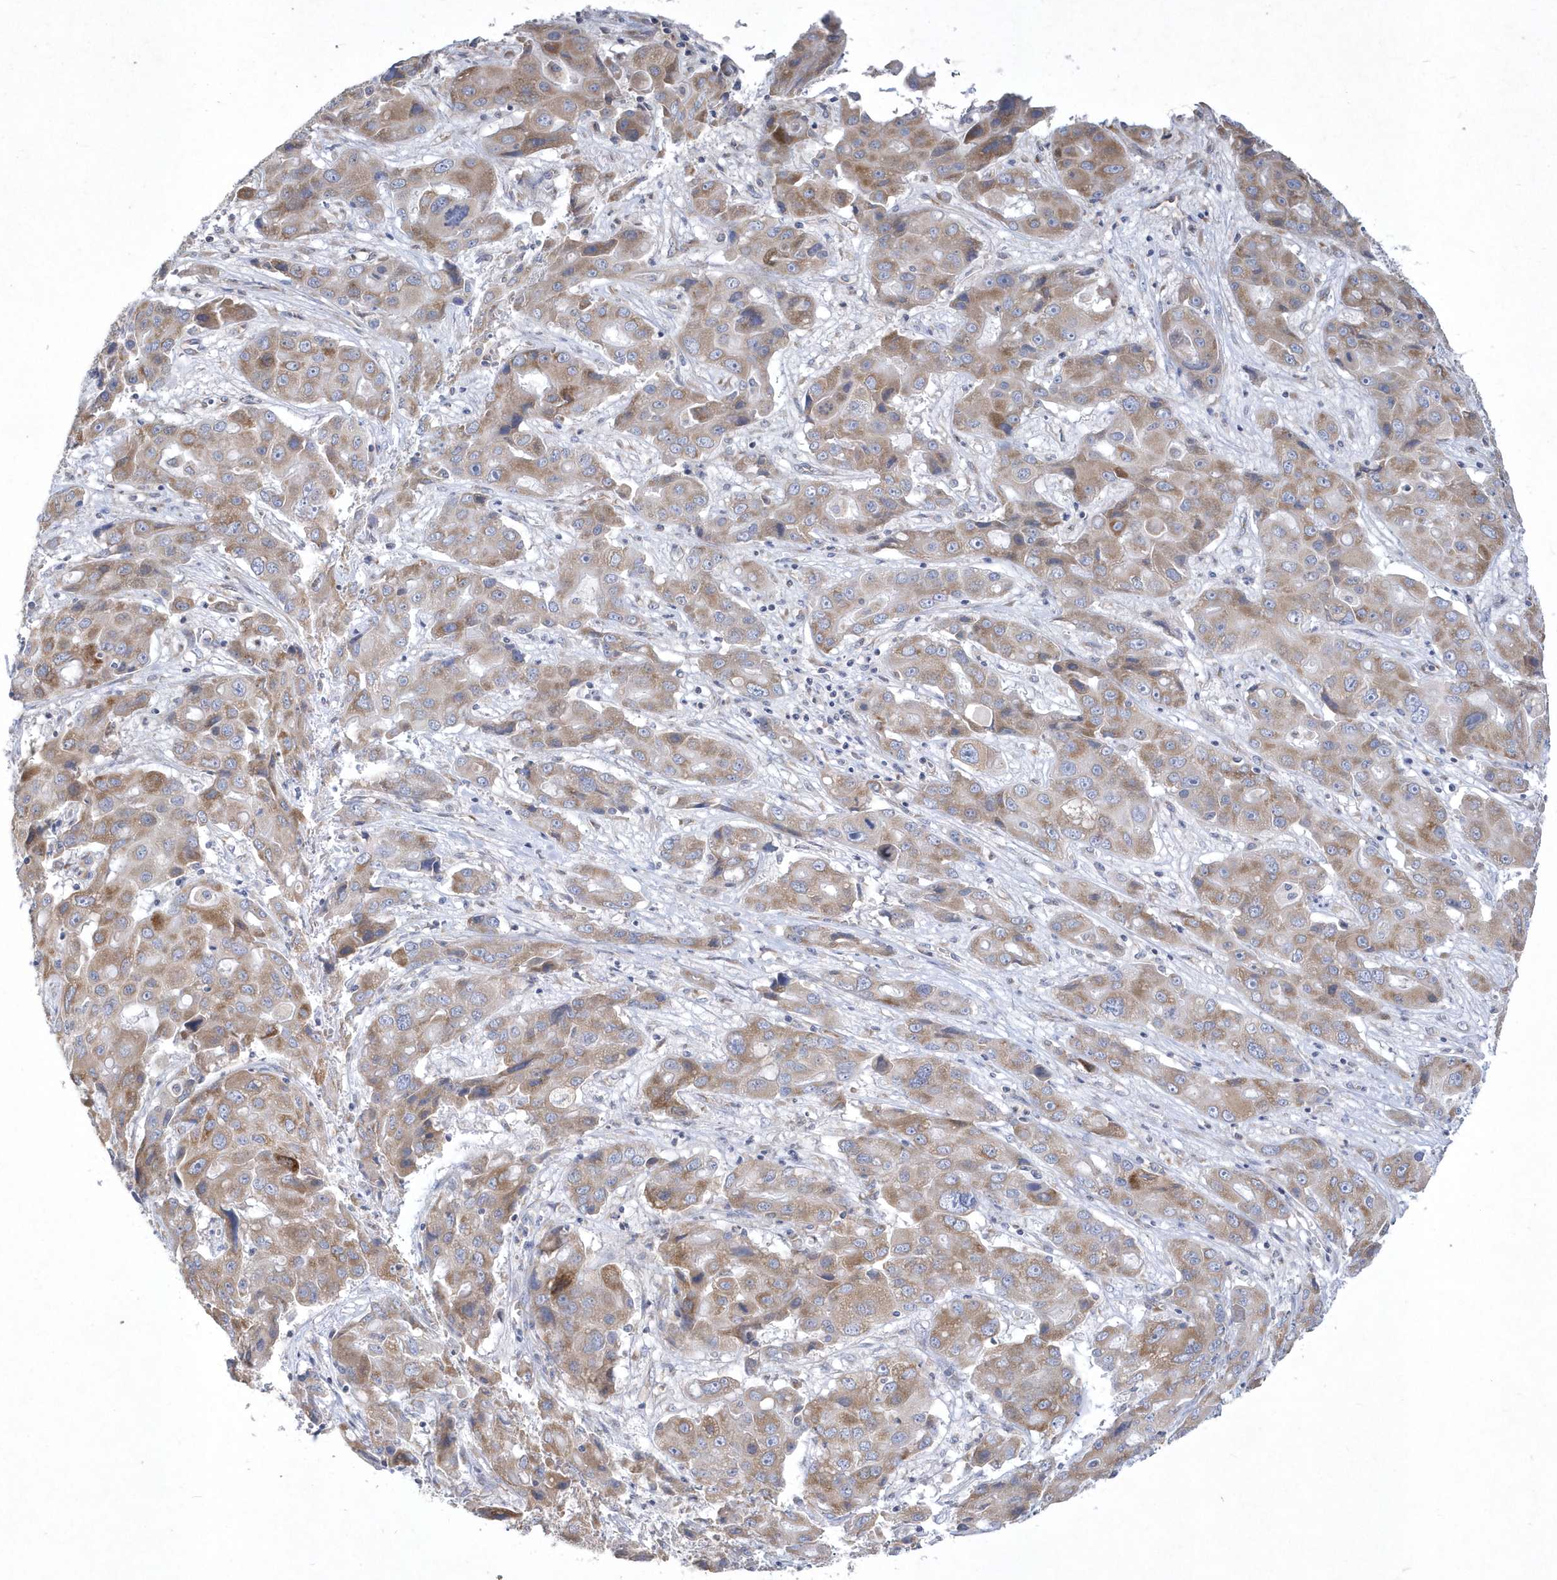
{"staining": {"intensity": "moderate", "quantity": ">75%", "location": "cytoplasmic/membranous"}, "tissue": "liver cancer", "cell_type": "Tumor cells", "image_type": "cancer", "snomed": [{"axis": "morphology", "description": "Cholangiocarcinoma"}, {"axis": "topography", "description": "Liver"}], "caption": "Immunohistochemistry (IHC) micrograph of human liver cancer stained for a protein (brown), which demonstrates medium levels of moderate cytoplasmic/membranous positivity in about >75% of tumor cells.", "gene": "DGAT1", "patient": {"sex": "male", "age": 67}}